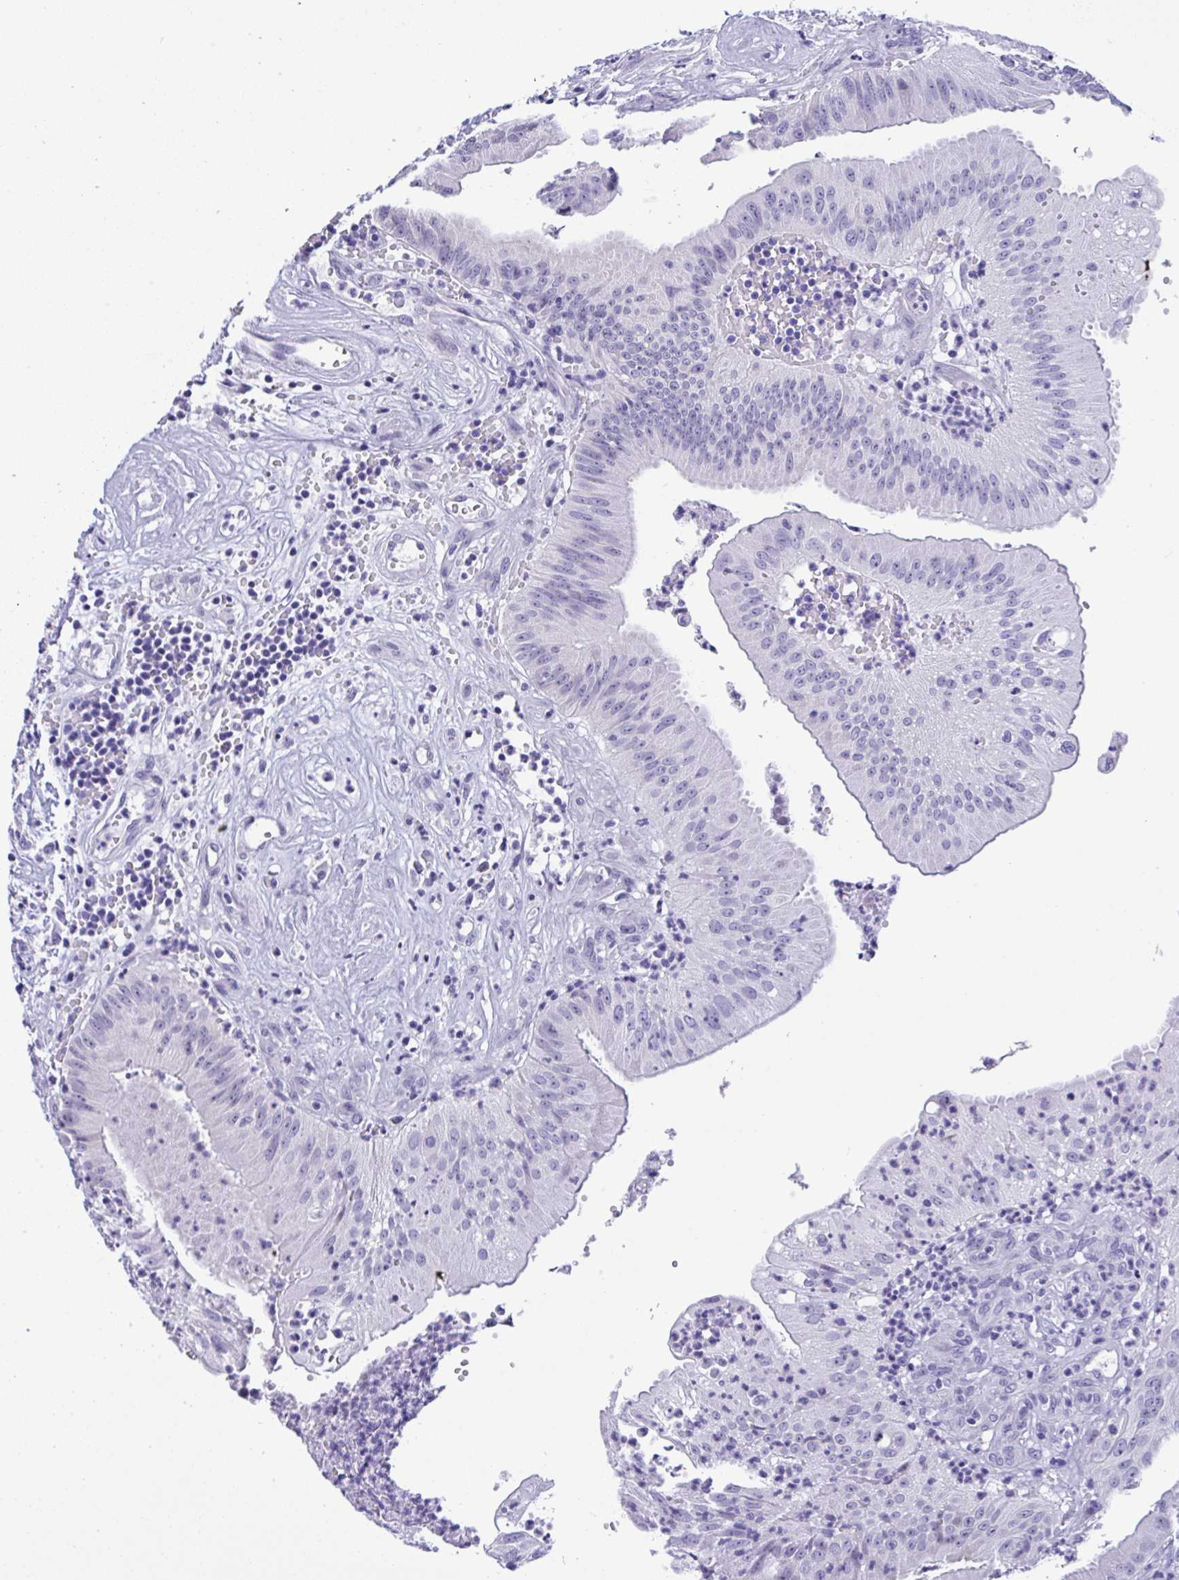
{"staining": {"intensity": "negative", "quantity": "none", "location": "none"}, "tissue": "head and neck cancer", "cell_type": "Tumor cells", "image_type": "cancer", "snomed": [{"axis": "morphology", "description": "Adenocarcinoma, NOS"}, {"axis": "topography", "description": "Head-Neck"}], "caption": "Immunohistochemical staining of head and neck adenocarcinoma shows no significant expression in tumor cells. (Brightfield microscopy of DAB (3,3'-diaminobenzidine) IHC at high magnification).", "gene": "YBX2", "patient": {"sex": "male", "age": 44}}